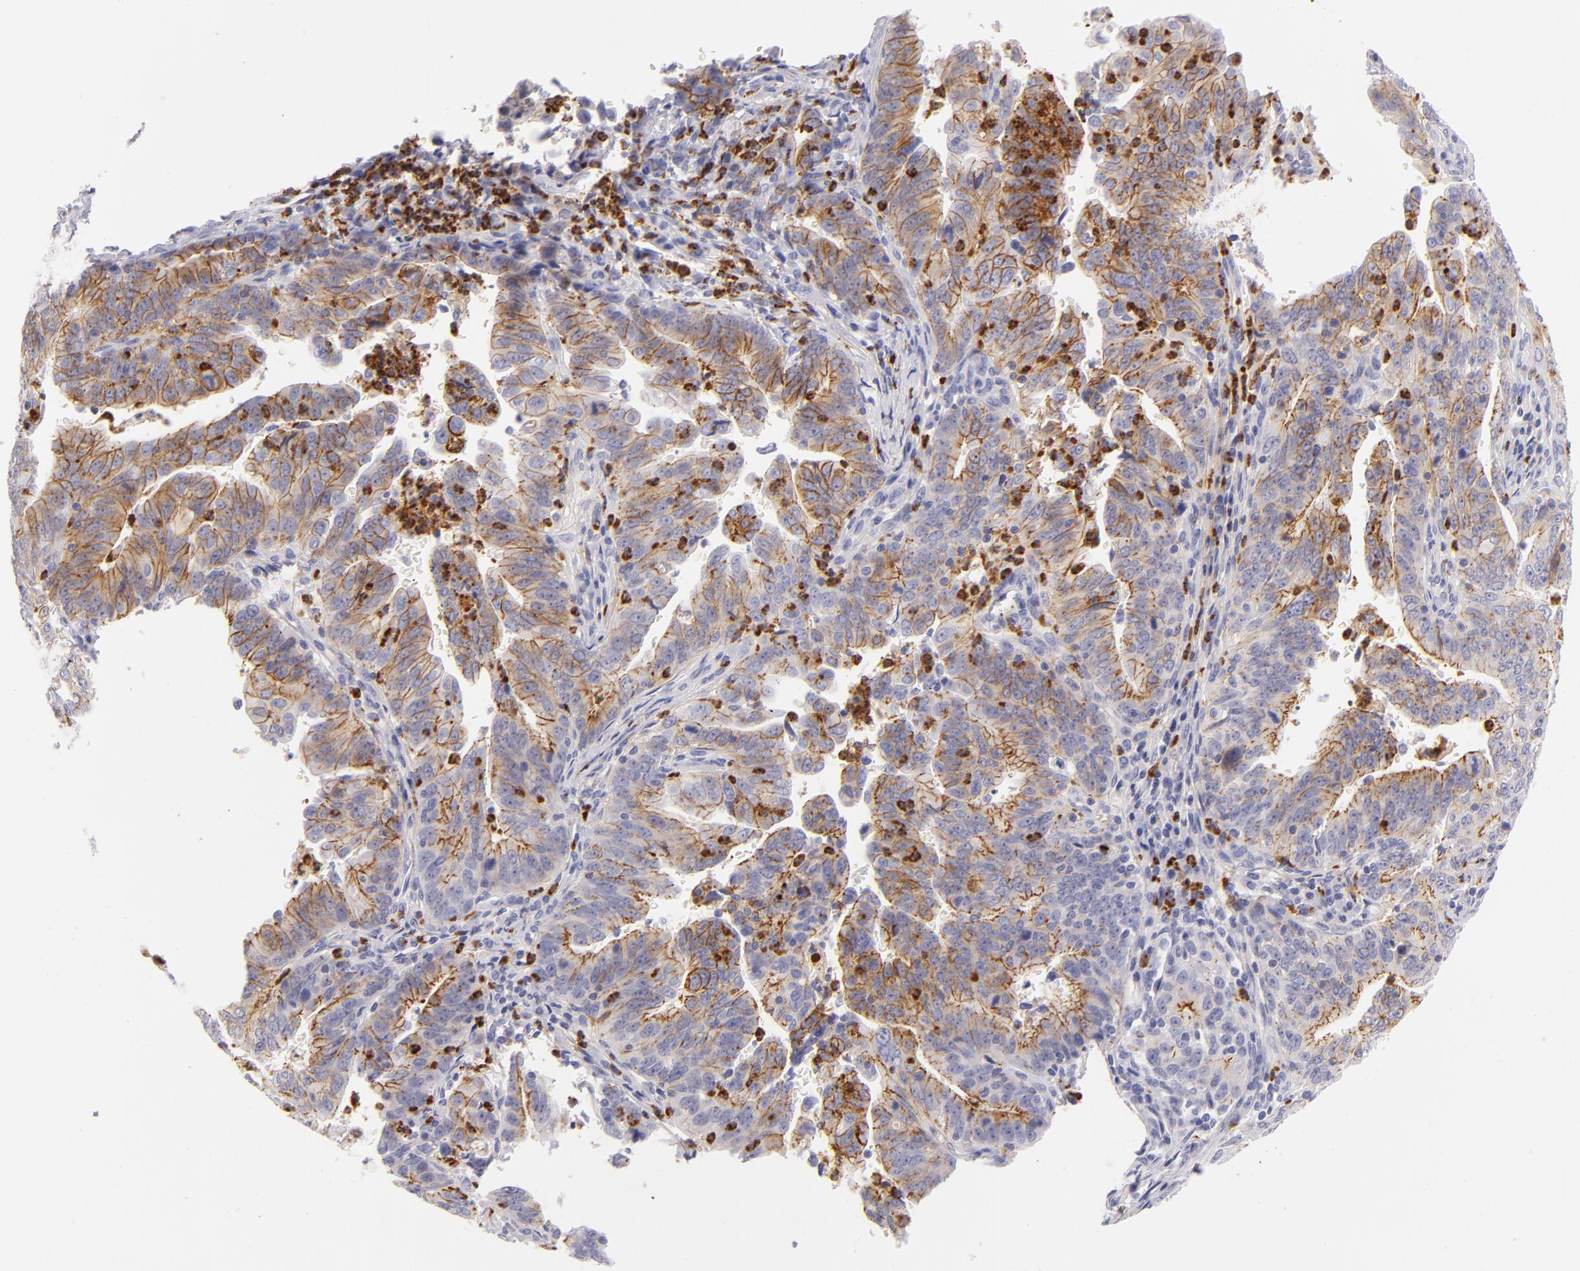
{"staining": {"intensity": "moderate", "quantity": "25%-75%", "location": "cytoplasmic/membranous"}, "tissue": "stomach cancer", "cell_type": "Tumor cells", "image_type": "cancer", "snomed": [{"axis": "morphology", "description": "Adenocarcinoma, NOS"}, {"axis": "topography", "description": "Stomach, upper"}], "caption": "Stomach cancer stained with a protein marker shows moderate staining in tumor cells.", "gene": "CDH3", "patient": {"sex": "female", "age": 50}}